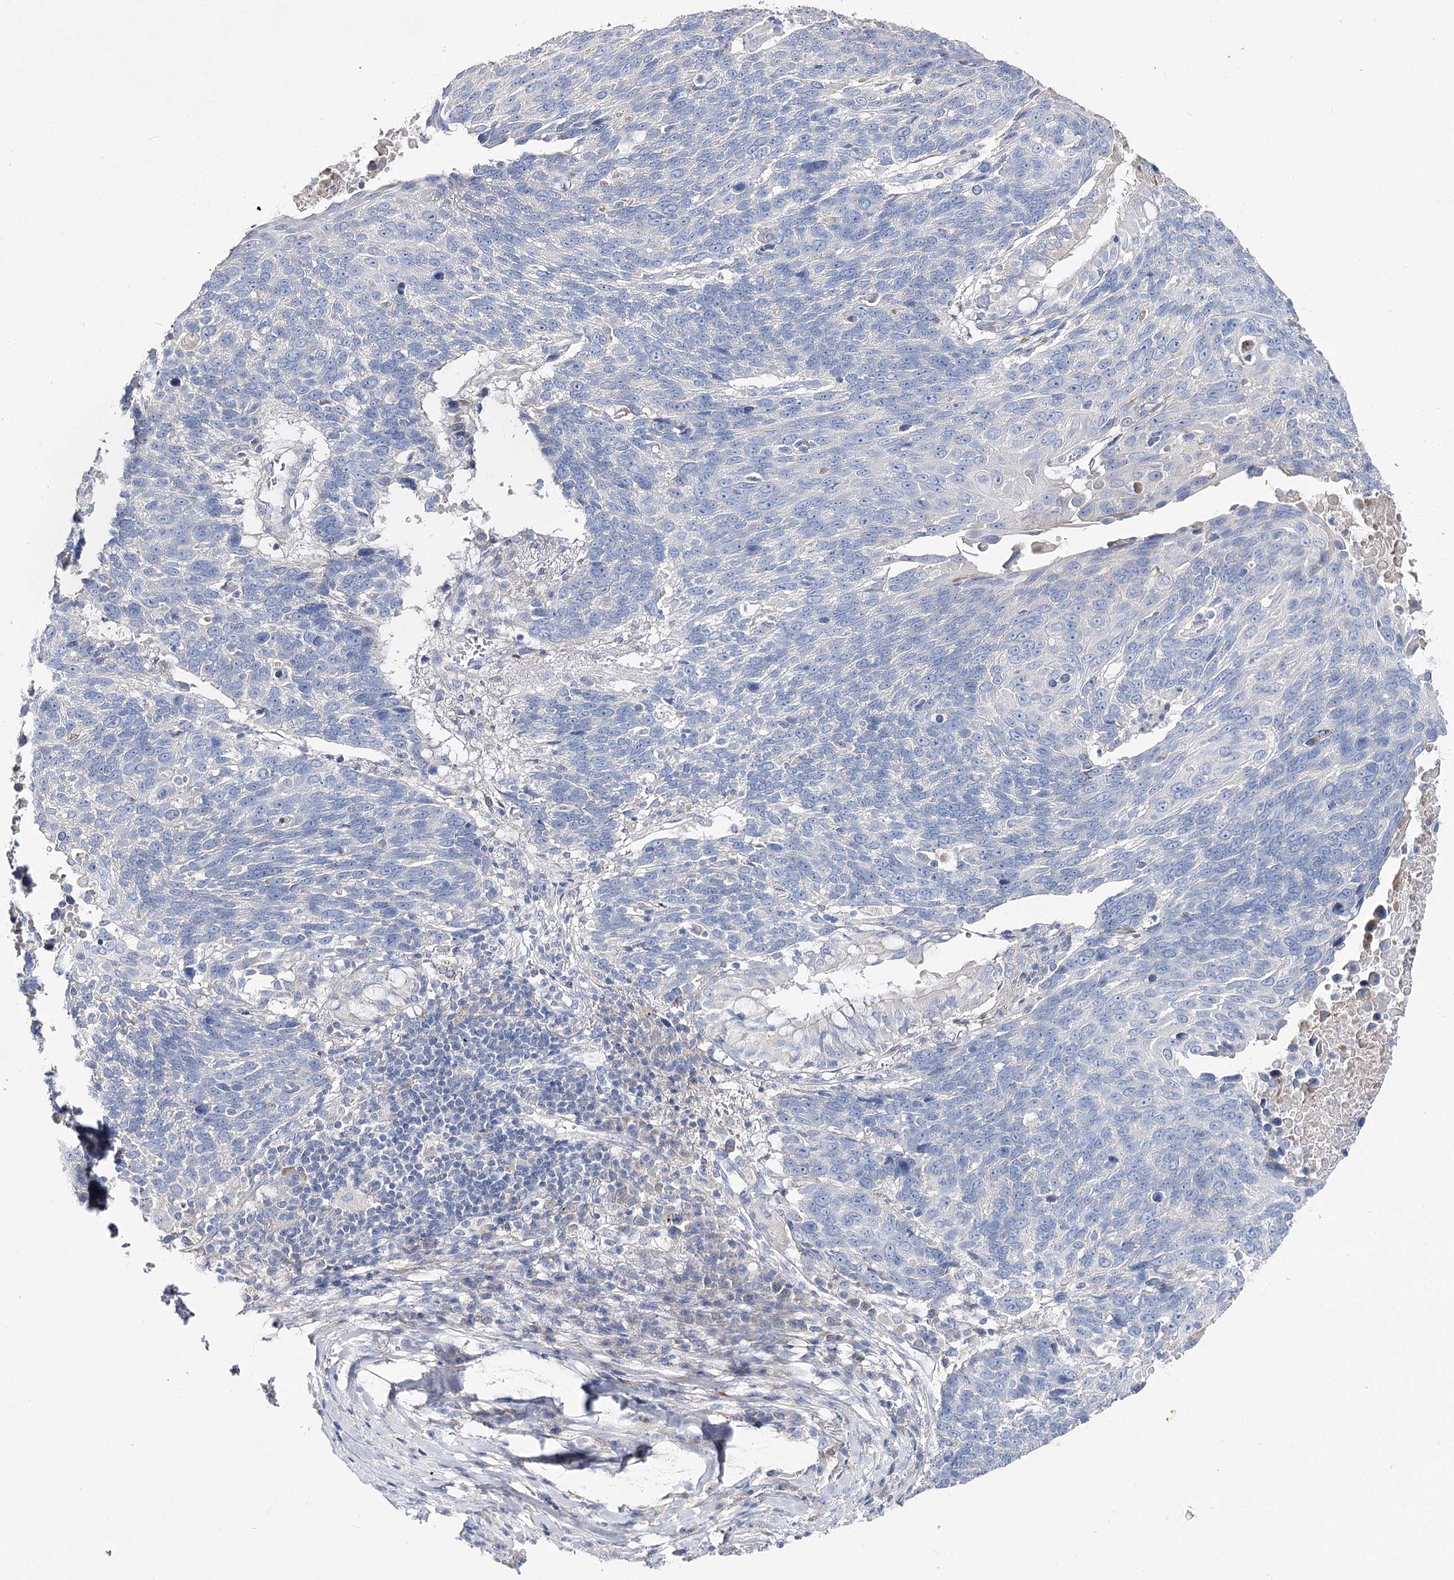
{"staining": {"intensity": "negative", "quantity": "none", "location": "none"}, "tissue": "lung cancer", "cell_type": "Tumor cells", "image_type": "cancer", "snomed": [{"axis": "morphology", "description": "Squamous cell carcinoma, NOS"}, {"axis": "topography", "description": "Lung"}], "caption": "High power microscopy histopathology image of an immunohistochemistry micrograph of lung cancer, revealing no significant positivity in tumor cells.", "gene": "NRAP", "patient": {"sex": "male", "age": 66}}